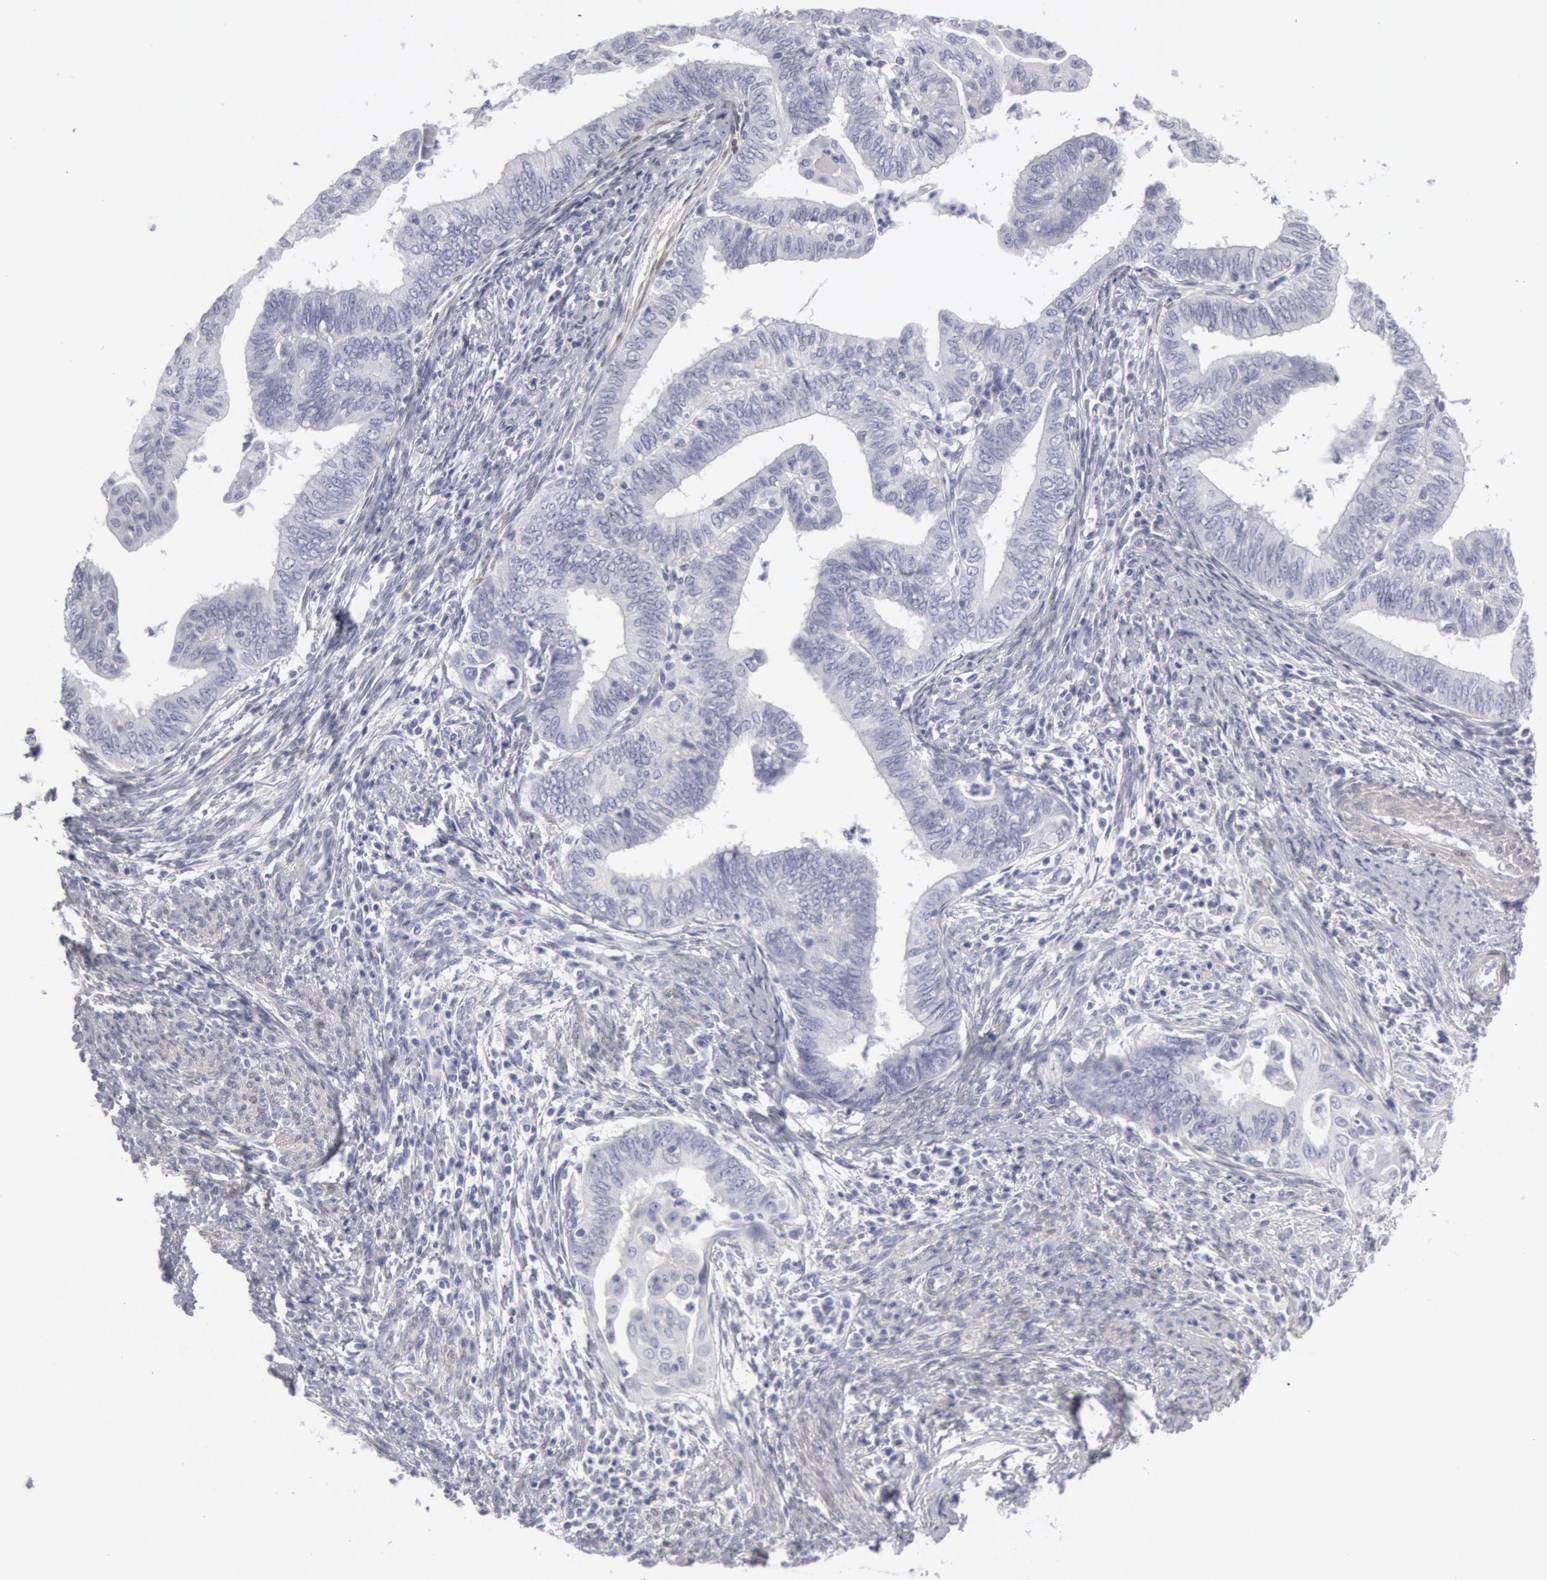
{"staining": {"intensity": "negative", "quantity": "none", "location": "none"}, "tissue": "endometrial cancer", "cell_type": "Tumor cells", "image_type": "cancer", "snomed": [{"axis": "morphology", "description": "Adenocarcinoma, NOS"}, {"axis": "topography", "description": "Endometrium"}], "caption": "High power microscopy micrograph of an immunohistochemistry image of endometrial cancer, revealing no significant positivity in tumor cells.", "gene": "FHL1", "patient": {"sex": "female", "age": 66}}